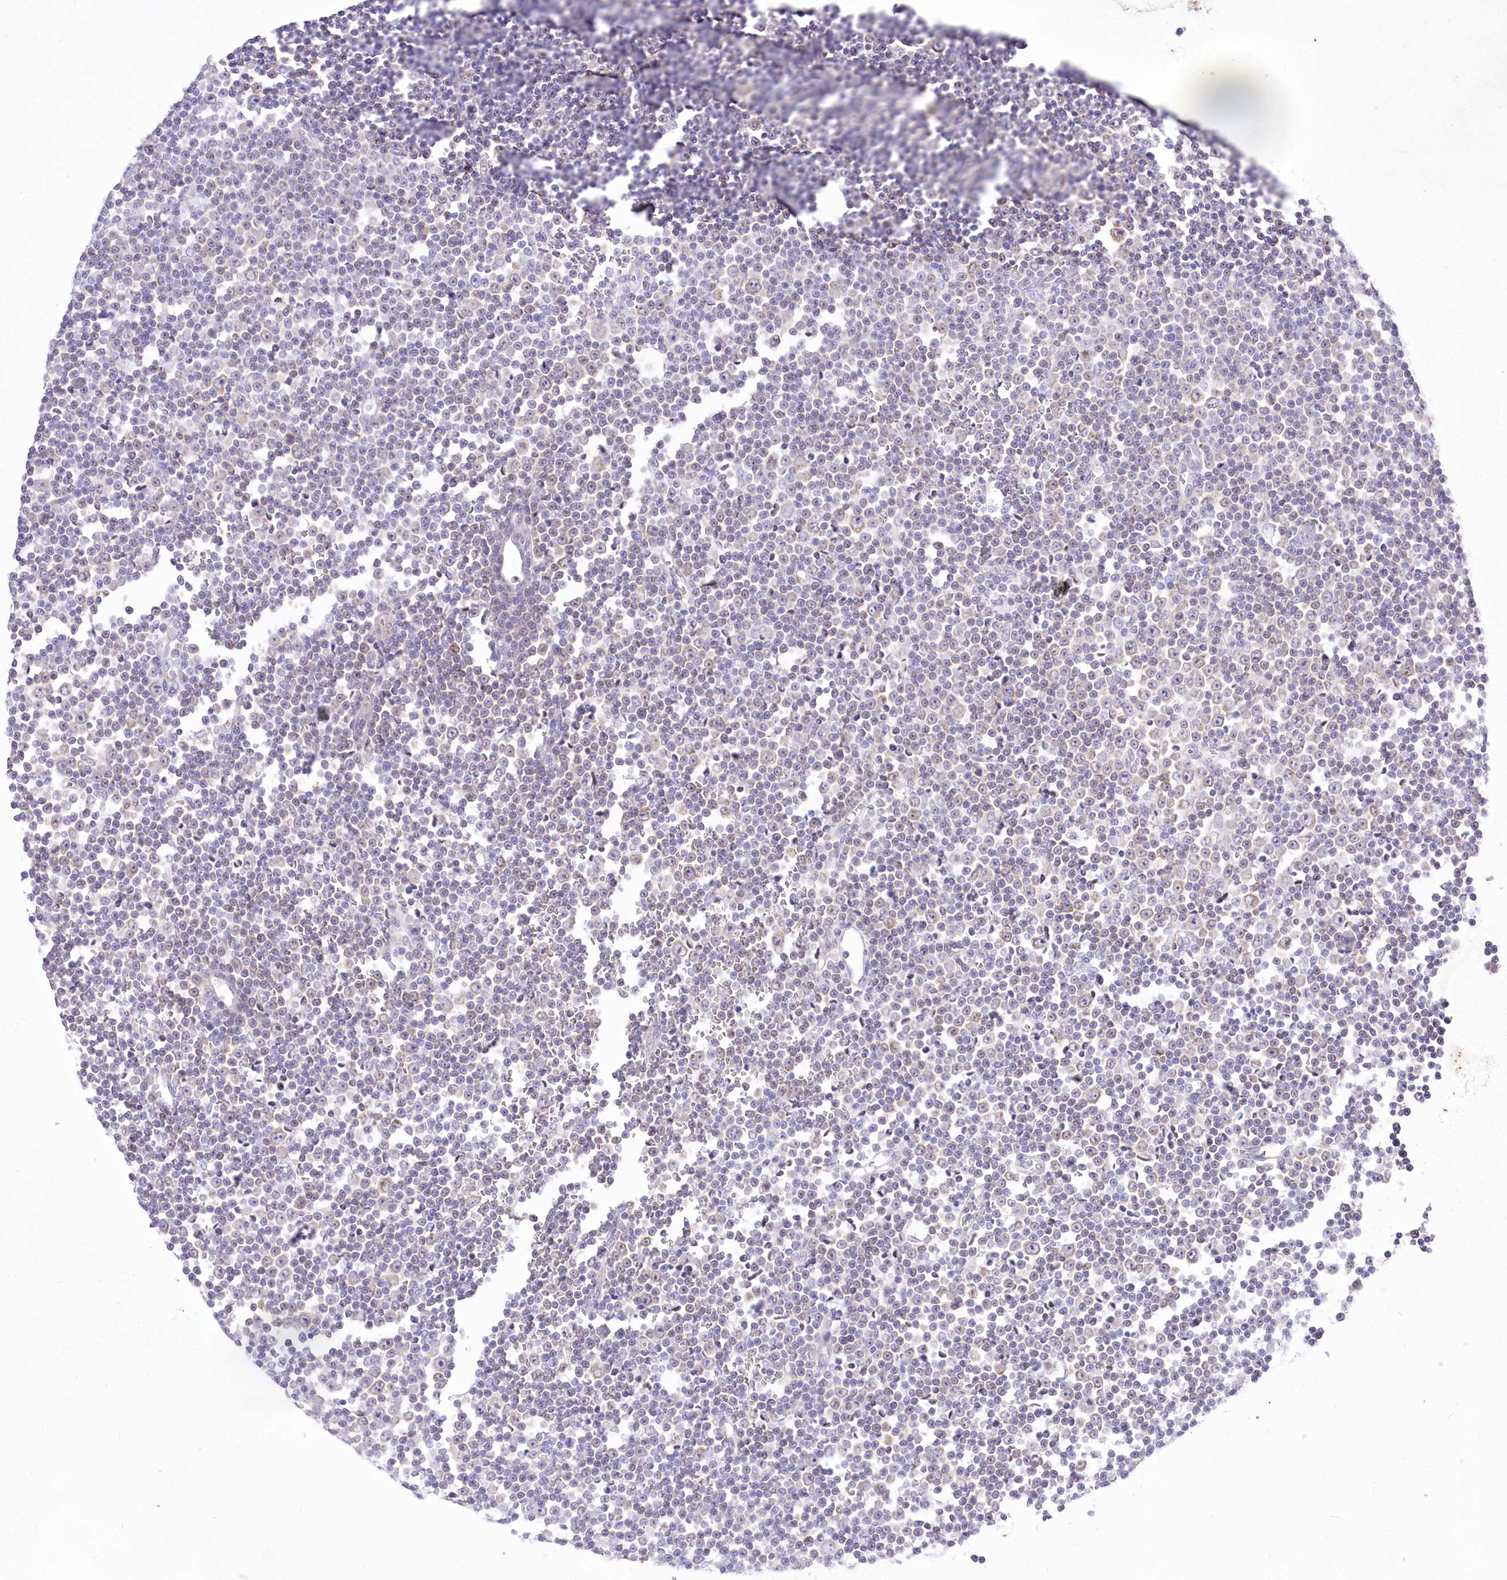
{"staining": {"intensity": "weak", "quantity": "<25%", "location": "cytoplasmic/membranous"}, "tissue": "lymphoma", "cell_type": "Tumor cells", "image_type": "cancer", "snomed": [{"axis": "morphology", "description": "Malignant lymphoma, non-Hodgkin's type, Low grade"}, {"axis": "topography", "description": "Lymph node"}], "caption": "An image of lymphoma stained for a protein reveals no brown staining in tumor cells.", "gene": "HELT", "patient": {"sex": "female", "age": 67}}